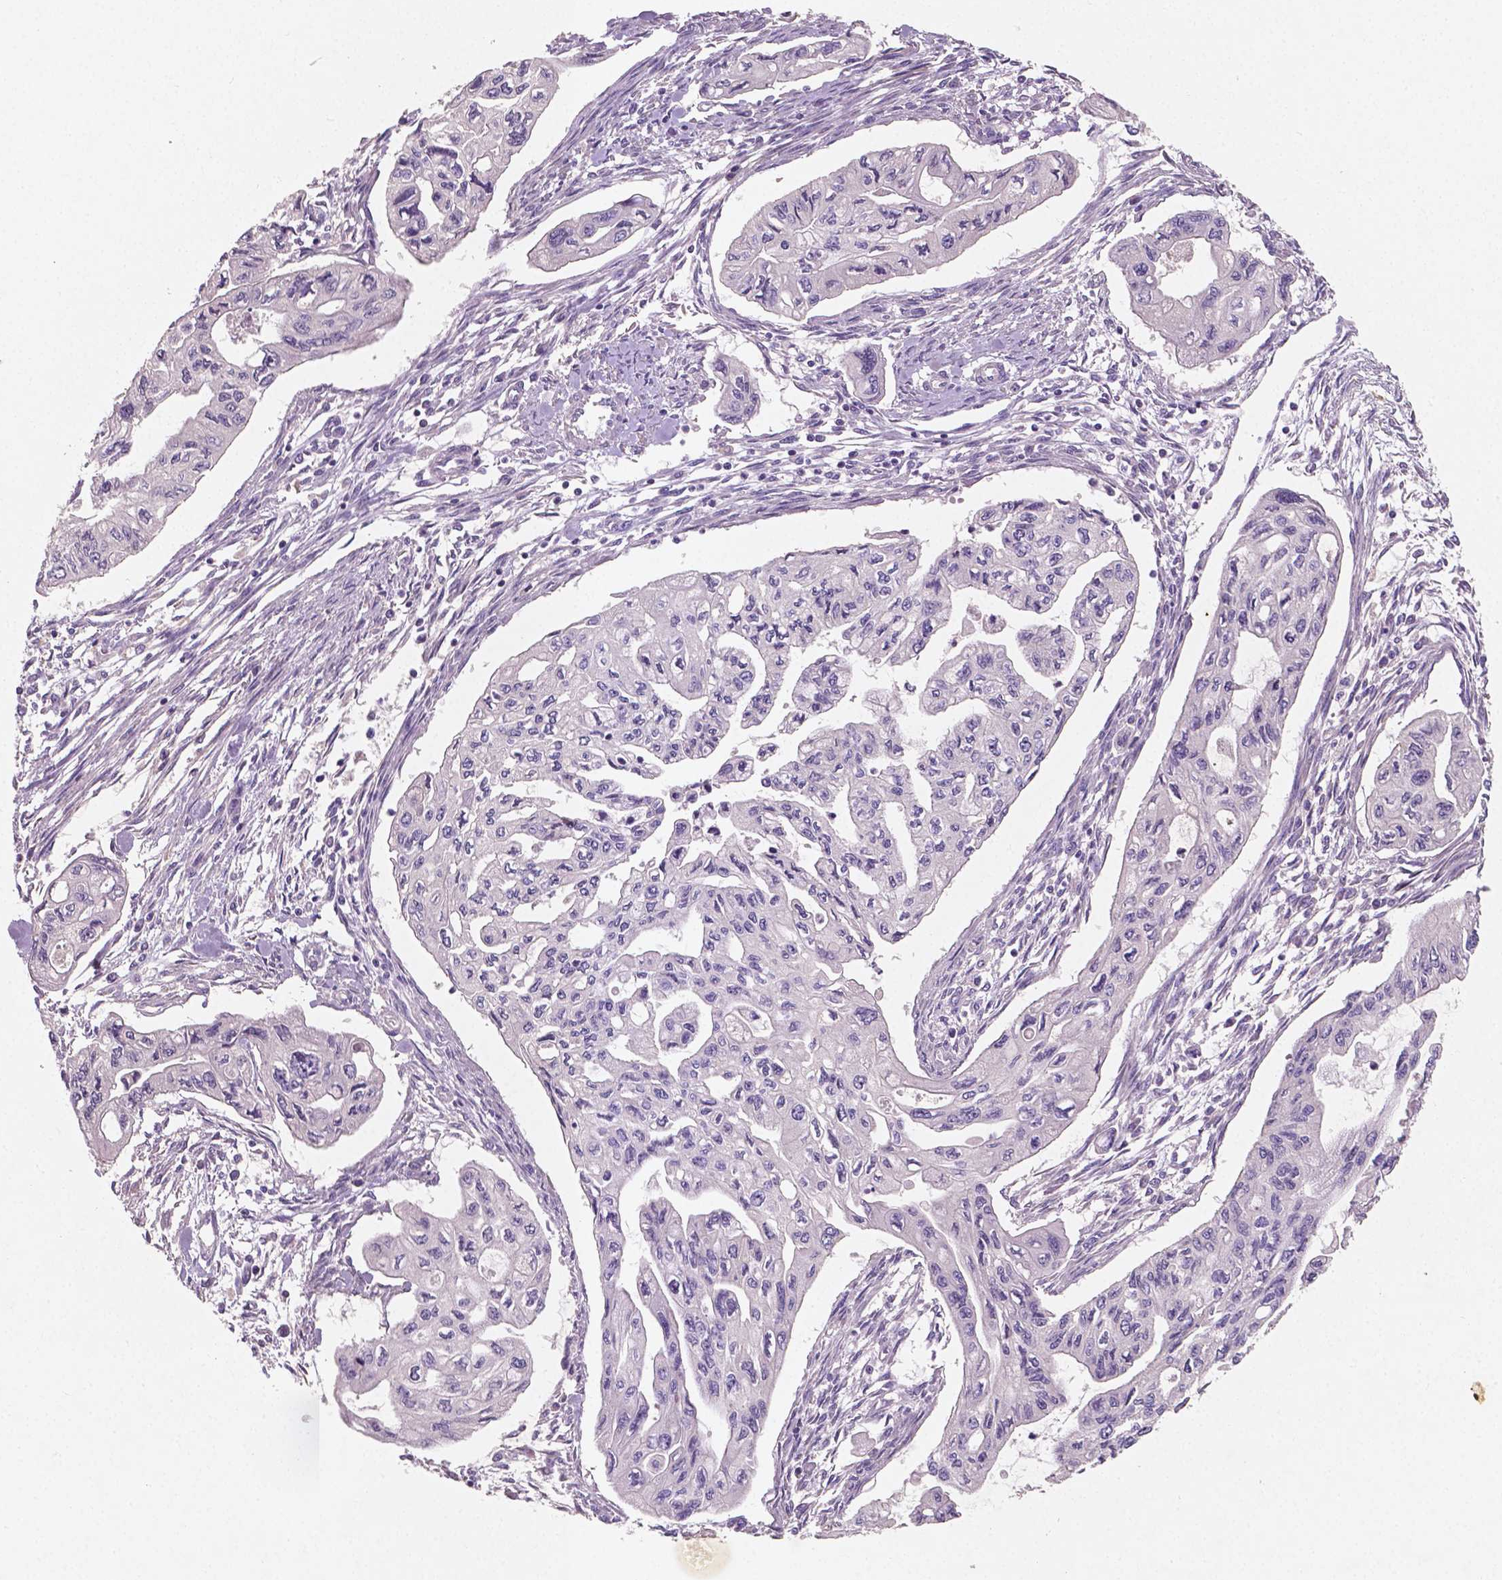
{"staining": {"intensity": "negative", "quantity": "none", "location": "none"}, "tissue": "pancreatic cancer", "cell_type": "Tumor cells", "image_type": "cancer", "snomed": [{"axis": "morphology", "description": "Adenocarcinoma, NOS"}, {"axis": "topography", "description": "Pancreas"}], "caption": "The photomicrograph reveals no significant staining in tumor cells of pancreatic adenocarcinoma. (DAB IHC, high magnification).", "gene": "LSM14B", "patient": {"sex": "female", "age": 76}}